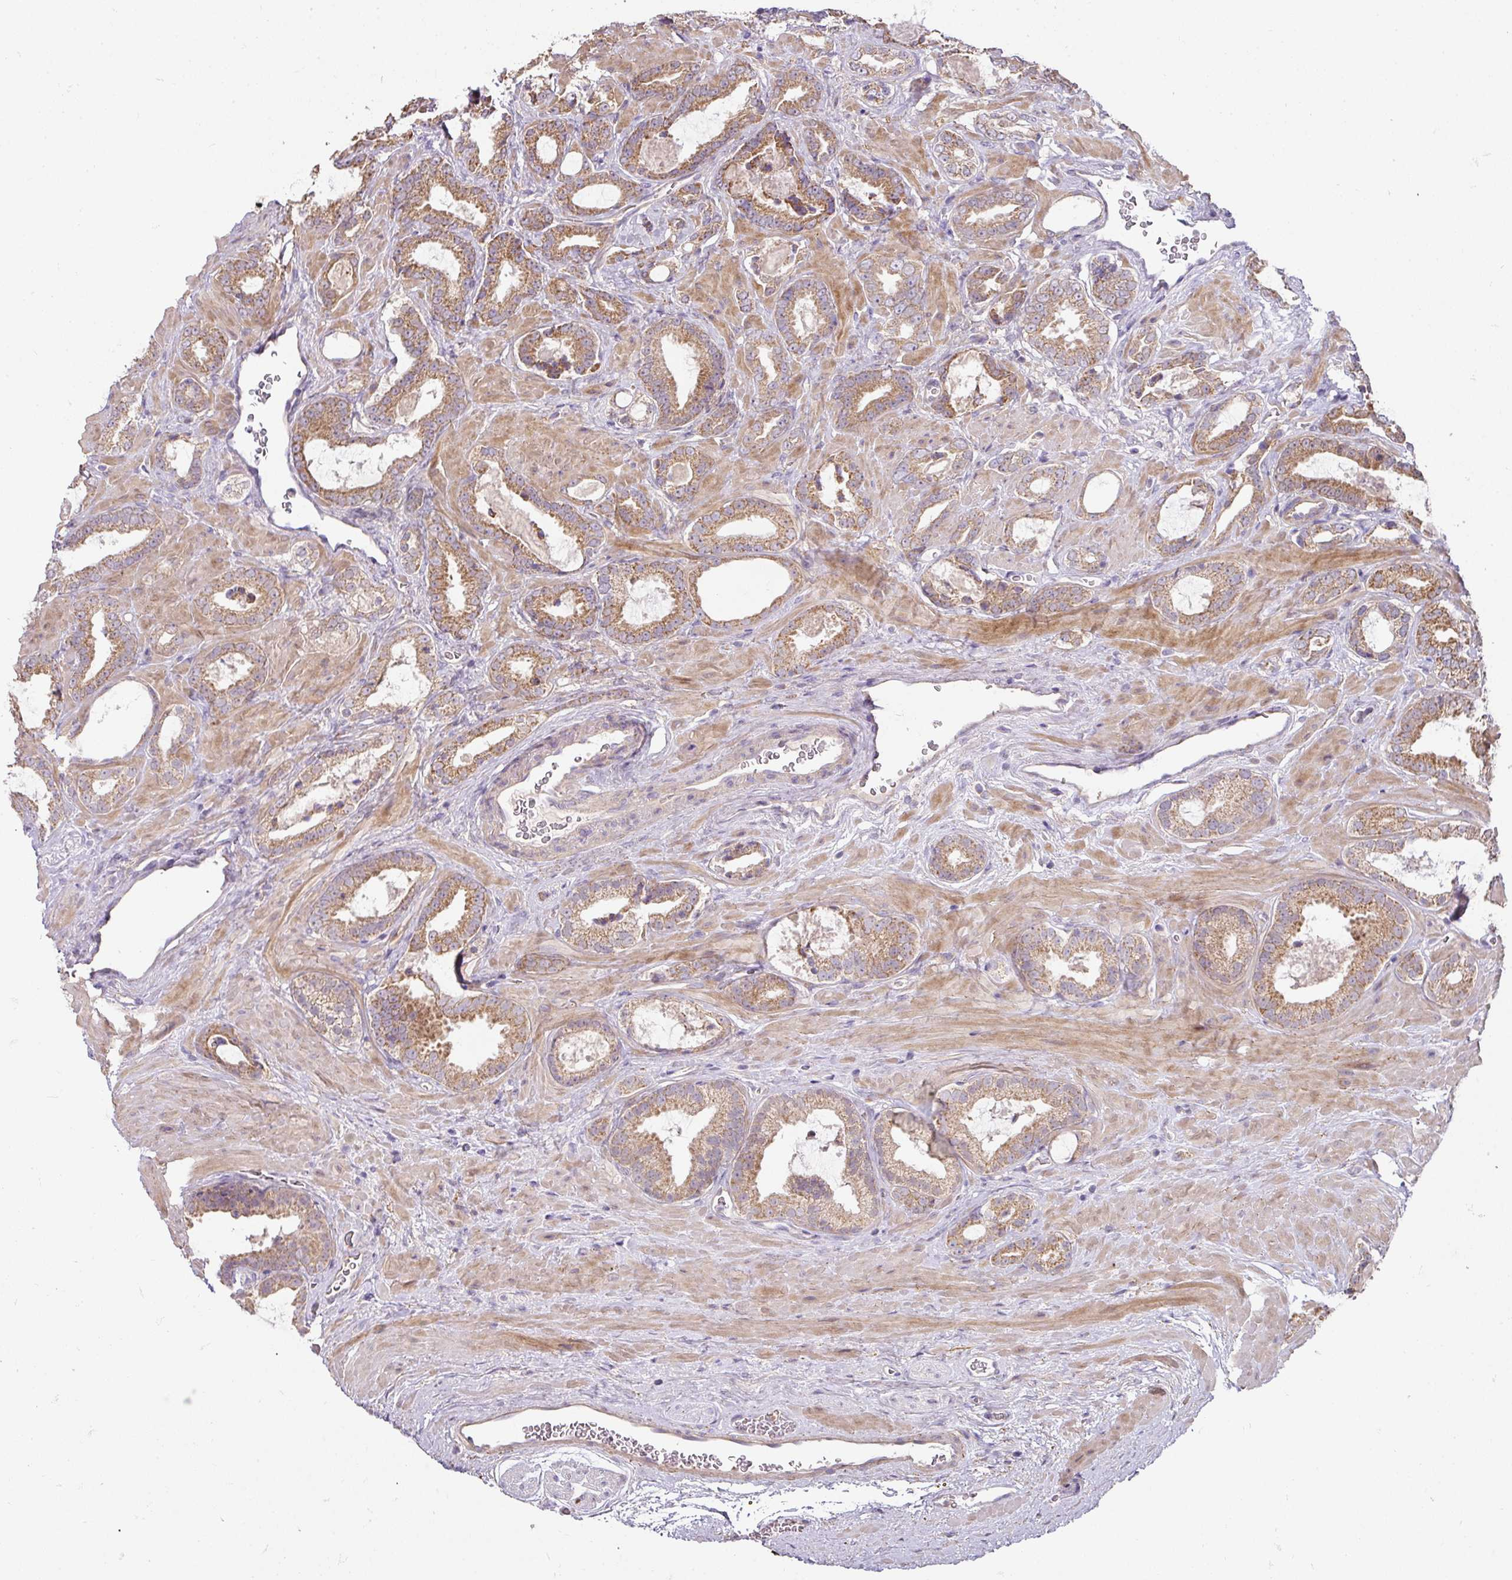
{"staining": {"intensity": "moderate", "quantity": ">75%", "location": "cytoplasmic/membranous"}, "tissue": "prostate cancer", "cell_type": "Tumor cells", "image_type": "cancer", "snomed": [{"axis": "morphology", "description": "Adenocarcinoma, Low grade"}, {"axis": "topography", "description": "Prostate"}], "caption": "There is medium levels of moderate cytoplasmic/membranous positivity in tumor cells of adenocarcinoma (low-grade) (prostate), as demonstrated by immunohistochemical staining (brown color).", "gene": "STK35", "patient": {"sex": "male", "age": 62}}